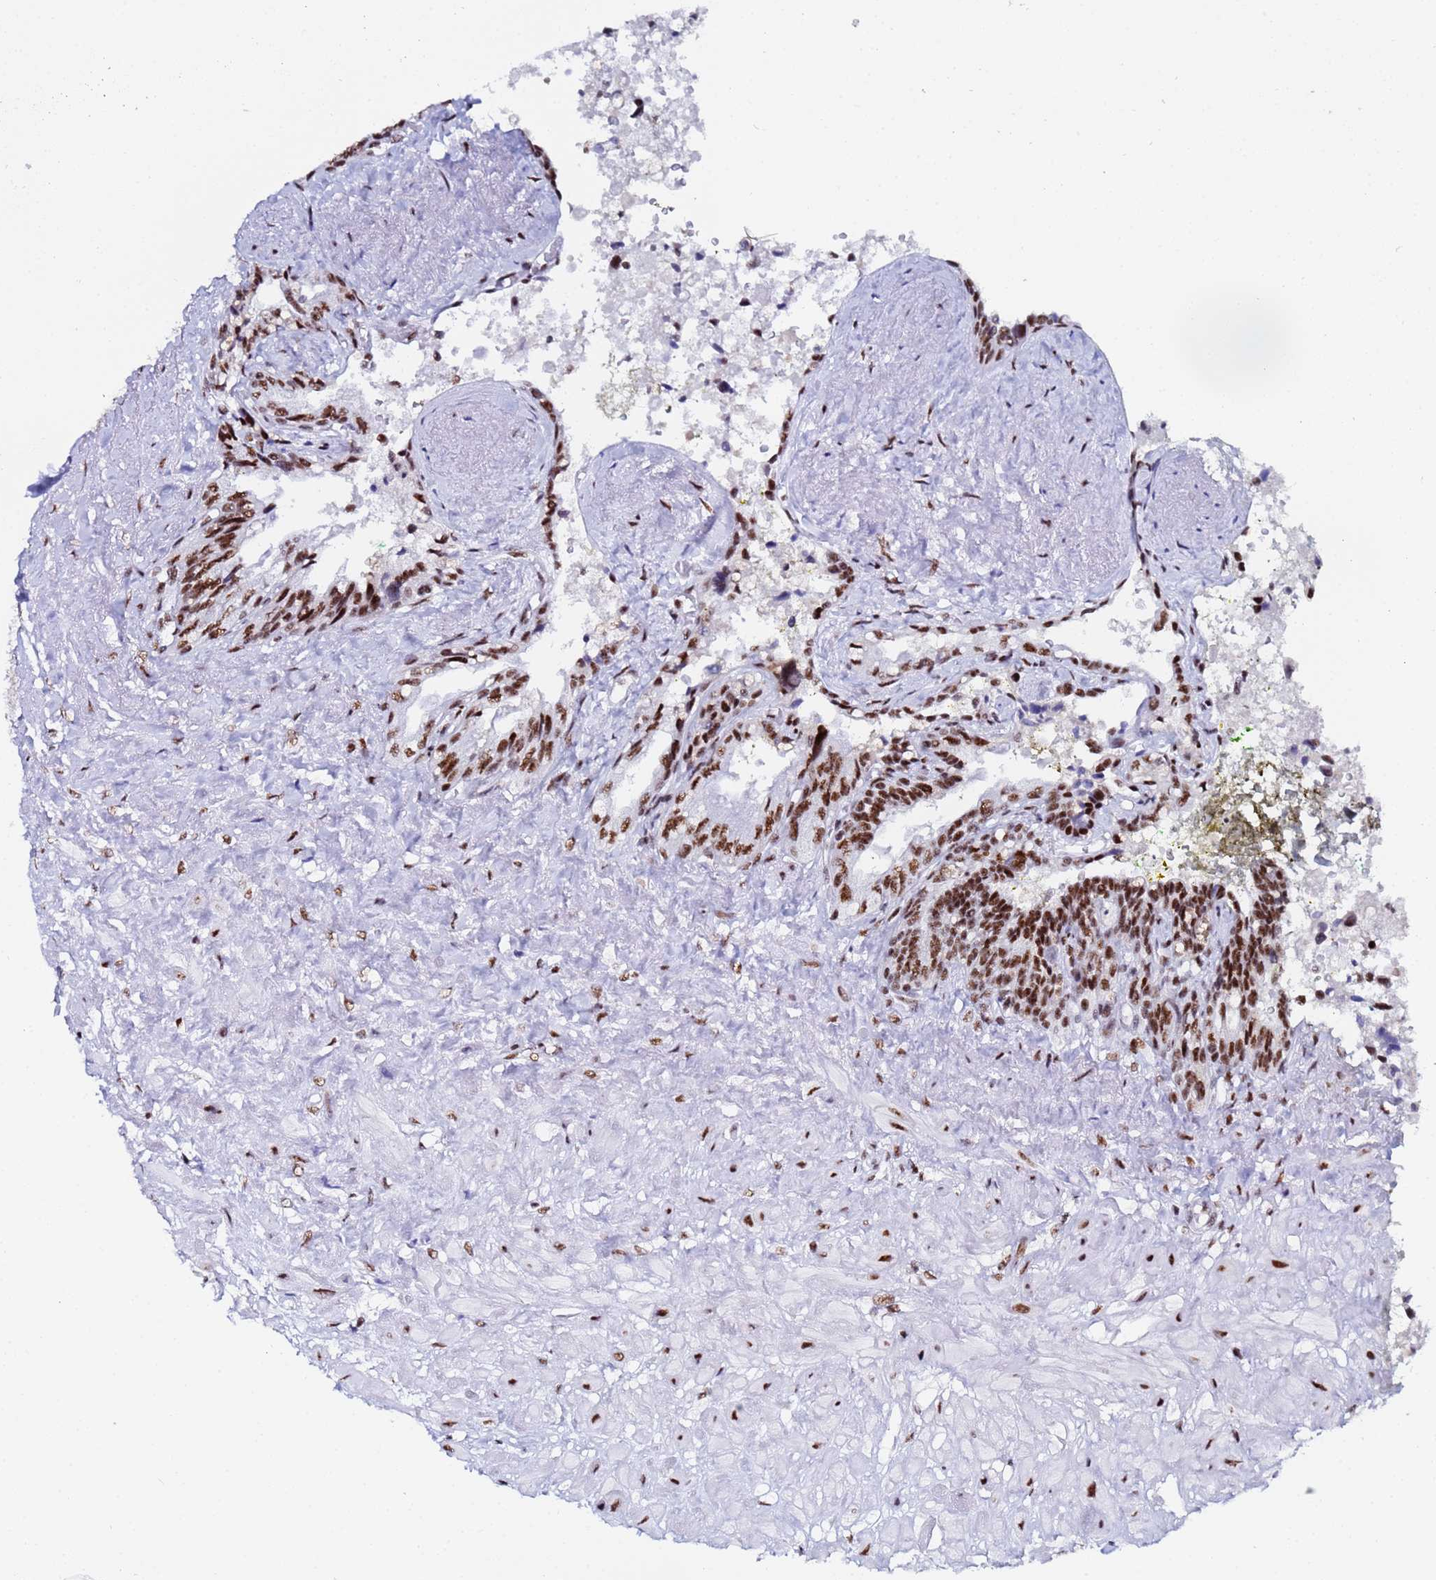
{"staining": {"intensity": "moderate", "quantity": ">75%", "location": "nuclear"}, "tissue": "seminal vesicle", "cell_type": "Glandular cells", "image_type": "normal", "snomed": [{"axis": "morphology", "description": "Normal tissue, NOS"}, {"axis": "topography", "description": "Seminal veicle"}, {"axis": "topography", "description": "Peripheral nerve tissue"}], "caption": "Immunohistochemical staining of benign seminal vesicle reveals >75% levels of moderate nuclear protein expression in approximately >75% of glandular cells.", "gene": "SNRPA1", "patient": {"sex": "male", "age": 60}}